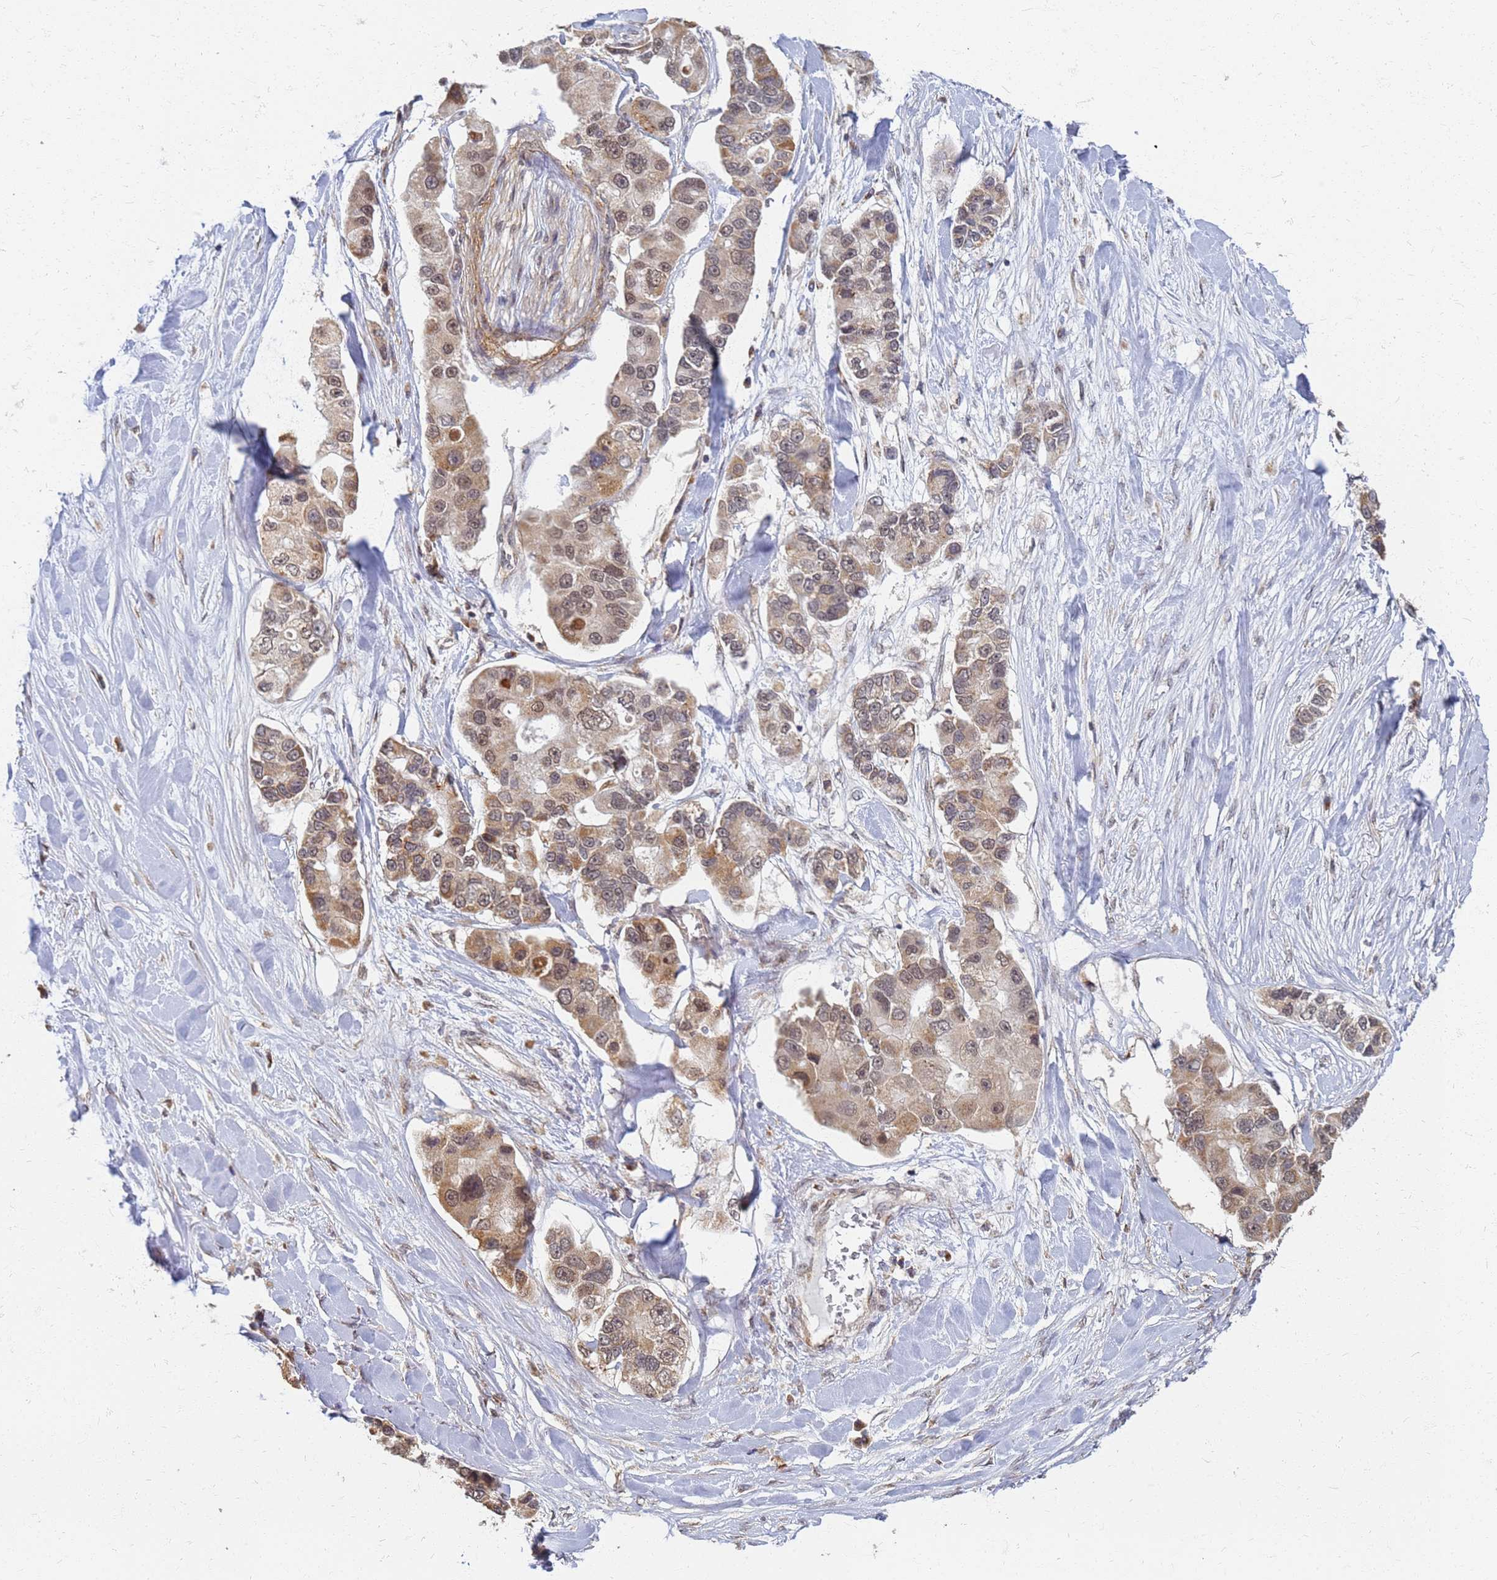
{"staining": {"intensity": "moderate", "quantity": "25%-75%", "location": "cytoplasmic/membranous,nuclear"}, "tissue": "lung cancer", "cell_type": "Tumor cells", "image_type": "cancer", "snomed": [{"axis": "morphology", "description": "Adenocarcinoma, NOS"}, {"axis": "topography", "description": "Lung"}], "caption": "Tumor cells show medium levels of moderate cytoplasmic/membranous and nuclear expression in about 25%-75% of cells in human lung adenocarcinoma.", "gene": "ITGB4", "patient": {"sex": "female", "age": 54}}